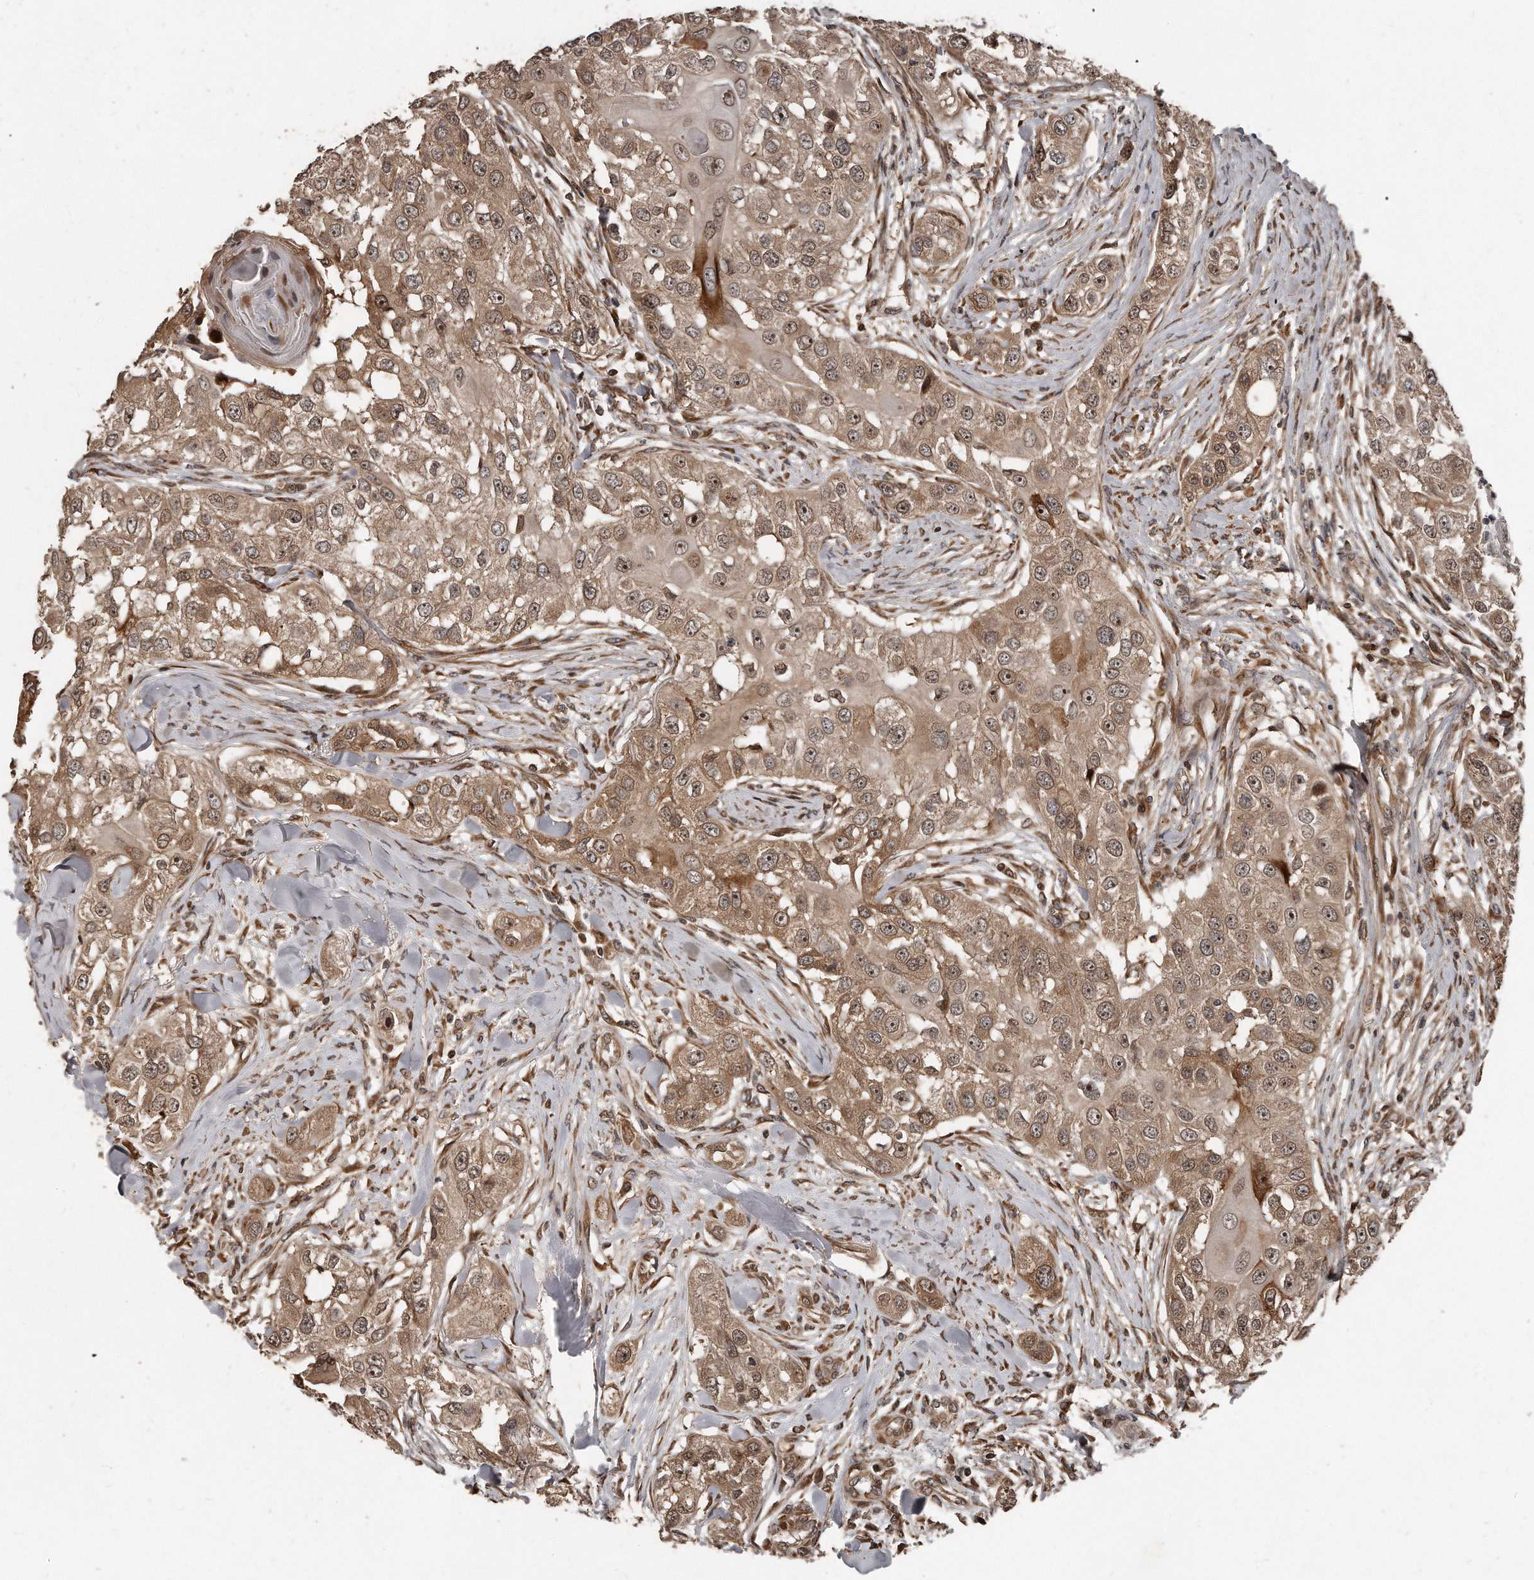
{"staining": {"intensity": "moderate", "quantity": ">75%", "location": "cytoplasmic/membranous,nuclear"}, "tissue": "head and neck cancer", "cell_type": "Tumor cells", "image_type": "cancer", "snomed": [{"axis": "morphology", "description": "Normal tissue, NOS"}, {"axis": "morphology", "description": "Squamous cell carcinoma, NOS"}, {"axis": "topography", "description": "Skeletal muscle"}, {"axis": "topography", "description": "Head-Neck"}], "caption": "Approximately >75% of tumor cells in head and neck cancer demonstrate moderate cytoplasmic/membranous and nuclear protein staining as visualized by brown immunohistochemical staining.", "gene": "GCH1", "patient": {"sex": "male", "age": 51}}